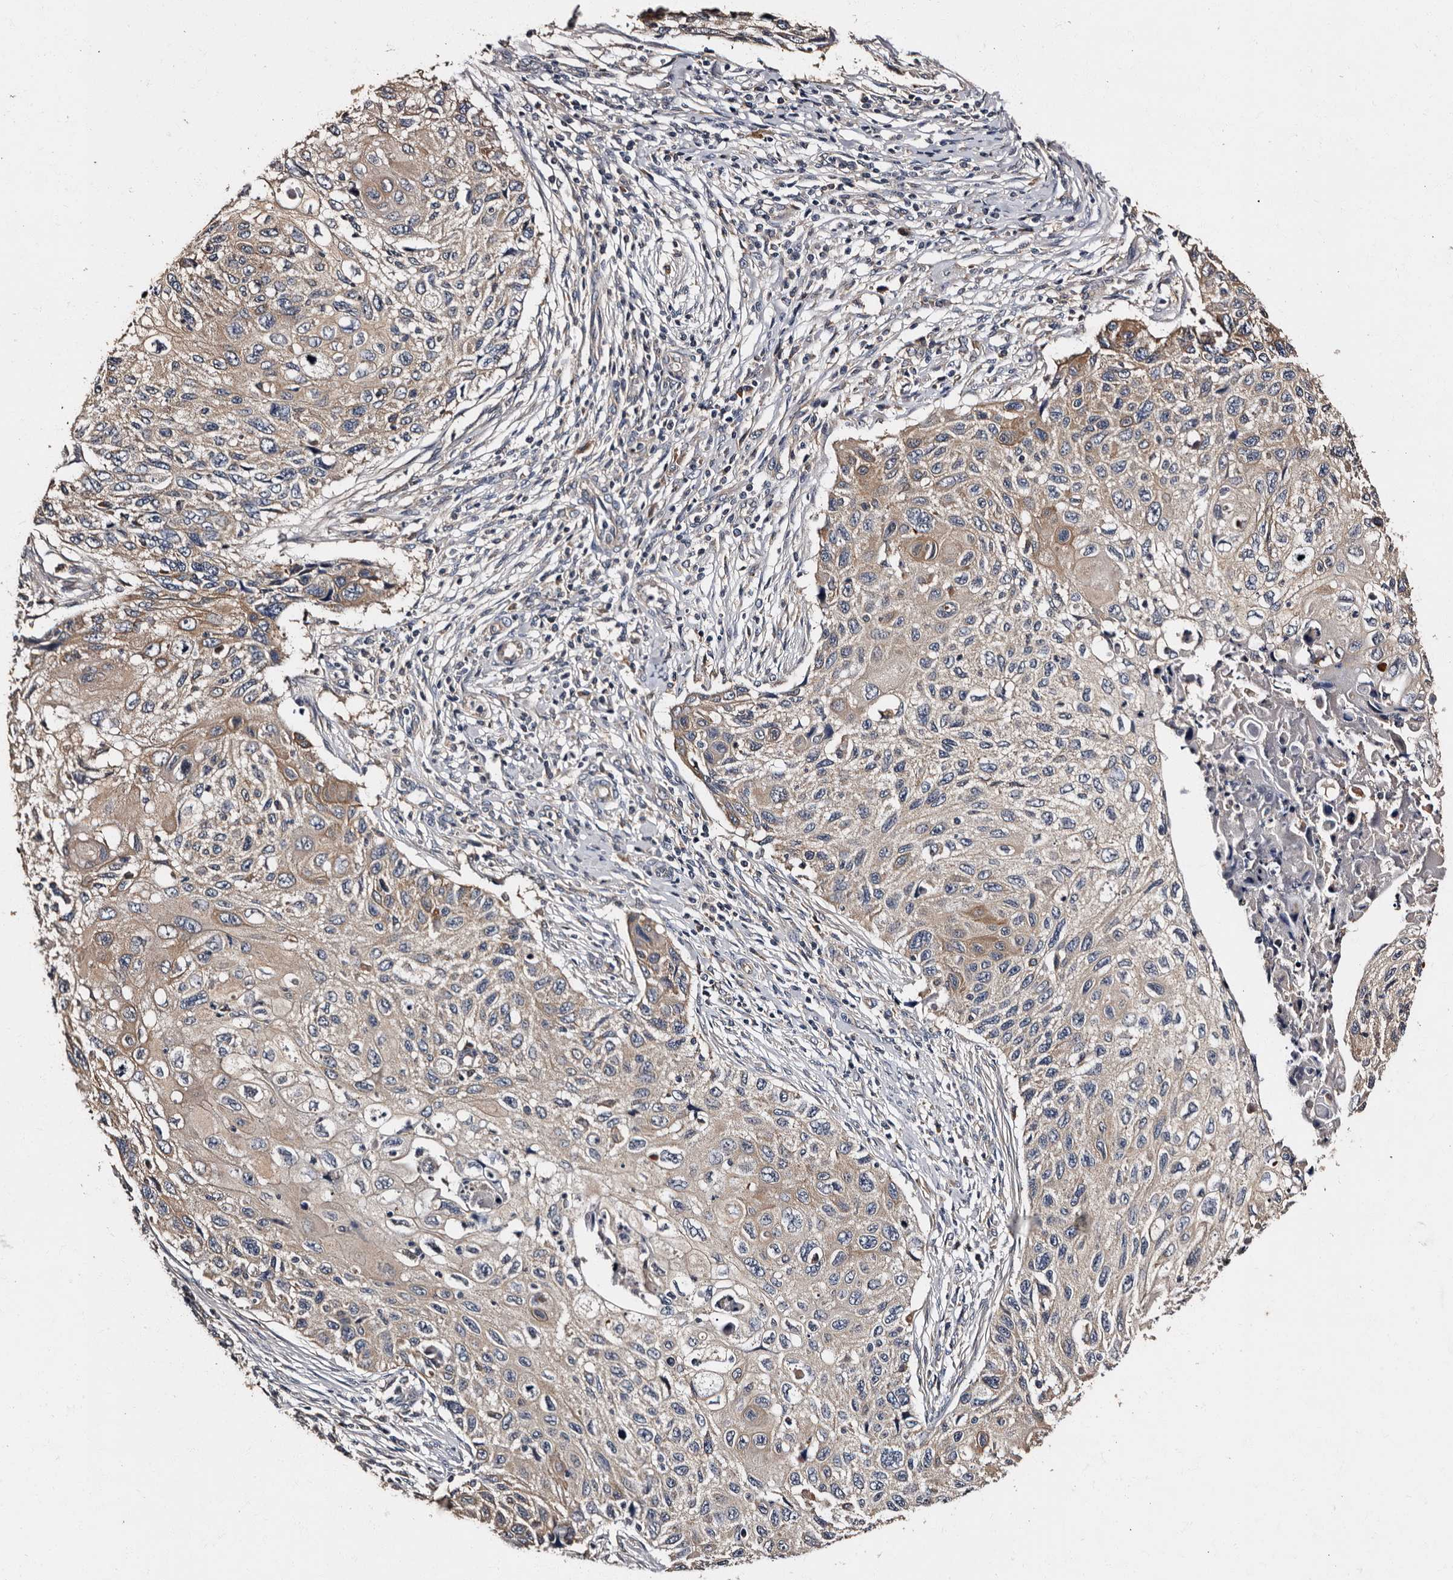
{"staining": {"intensity": "weak", "quantity": "<25%", "location": "cytoplasmic/membranous"}, "tissue": "cervical cancer", "cell_type": "Tumor cells", "image_type": "cancer", "snomed": [{"axis": "morphology", "description": "Squamous cell carcinoma, NOS"}, {"axis": "topography", "description": "Cervix"}], "caption": "DAB (3,3'-diaminobenzidine) immunohistochemical staining of human cervical cancer exhibits no significant expression in tumor cells.", "gene": "ADCK5", "patient": {"sex": "female", "age": 70}}